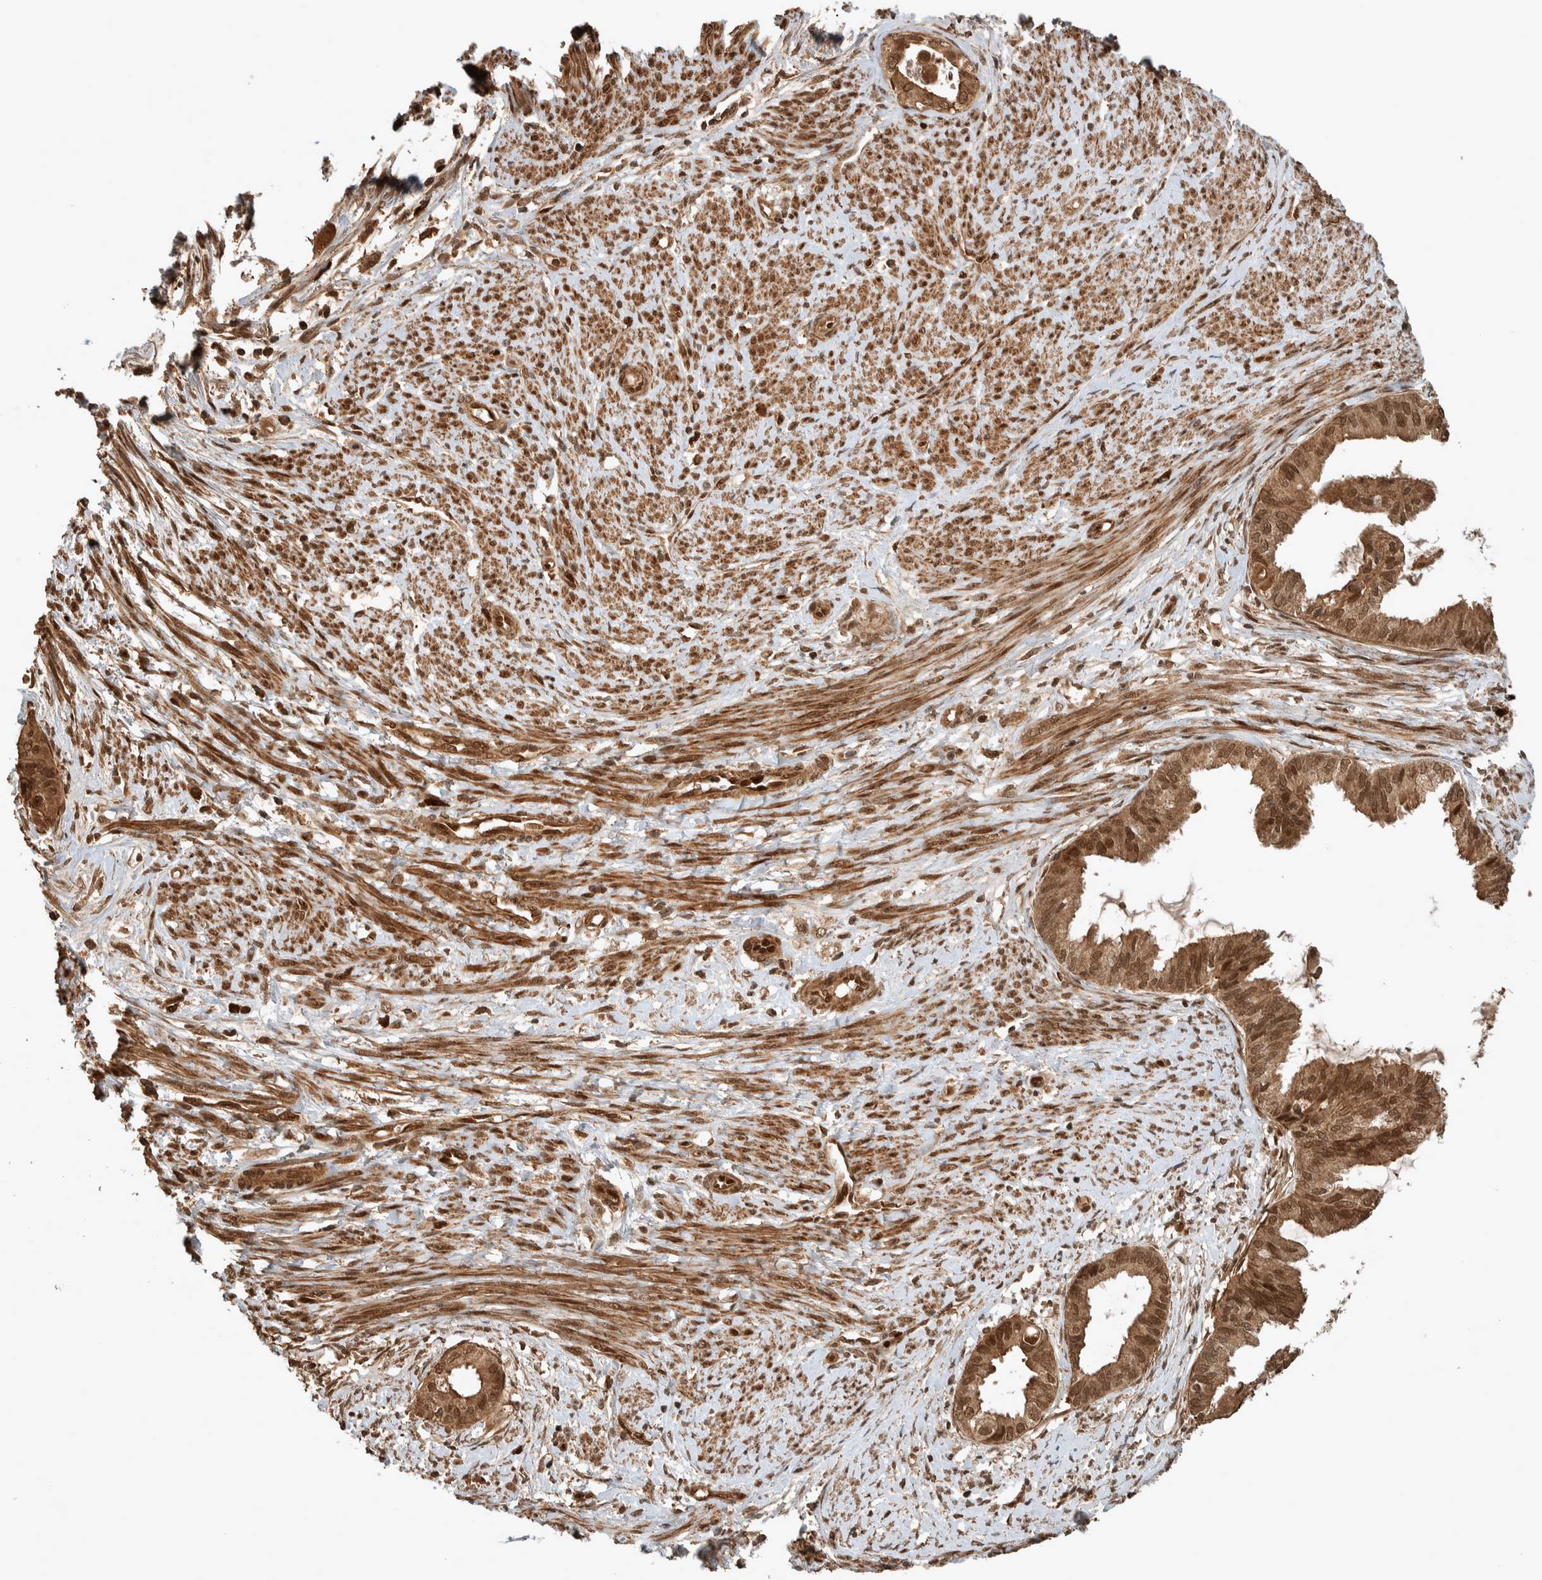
{"staining": {"intensity": "moderate", "quantity": ">75%", "location": "cytoplasmic/membranous,nuclear"}, "tissue": "cervical cancer", "cell_type": "Tumor cells", "image_type": "cancer", "snomed": [{"axis": "morphology", "description": "Normal tissue, NOS"}, {"axis": "morphology", "description": "Adenocarcinoma, NOS"}, {"axis": "topography", "description": "Cervix"}, {"axis": "topography", "description": "Endometrium"}], "caption": "Immunohistochemical staining of adenocarcinoma (cervical) reveals moderate cytoplasmic/membranous and nuclear protein positivity in about >75% of tumor cells.", "gene": "CNTROB", "patient": {"sex": "female", "age": 86}}